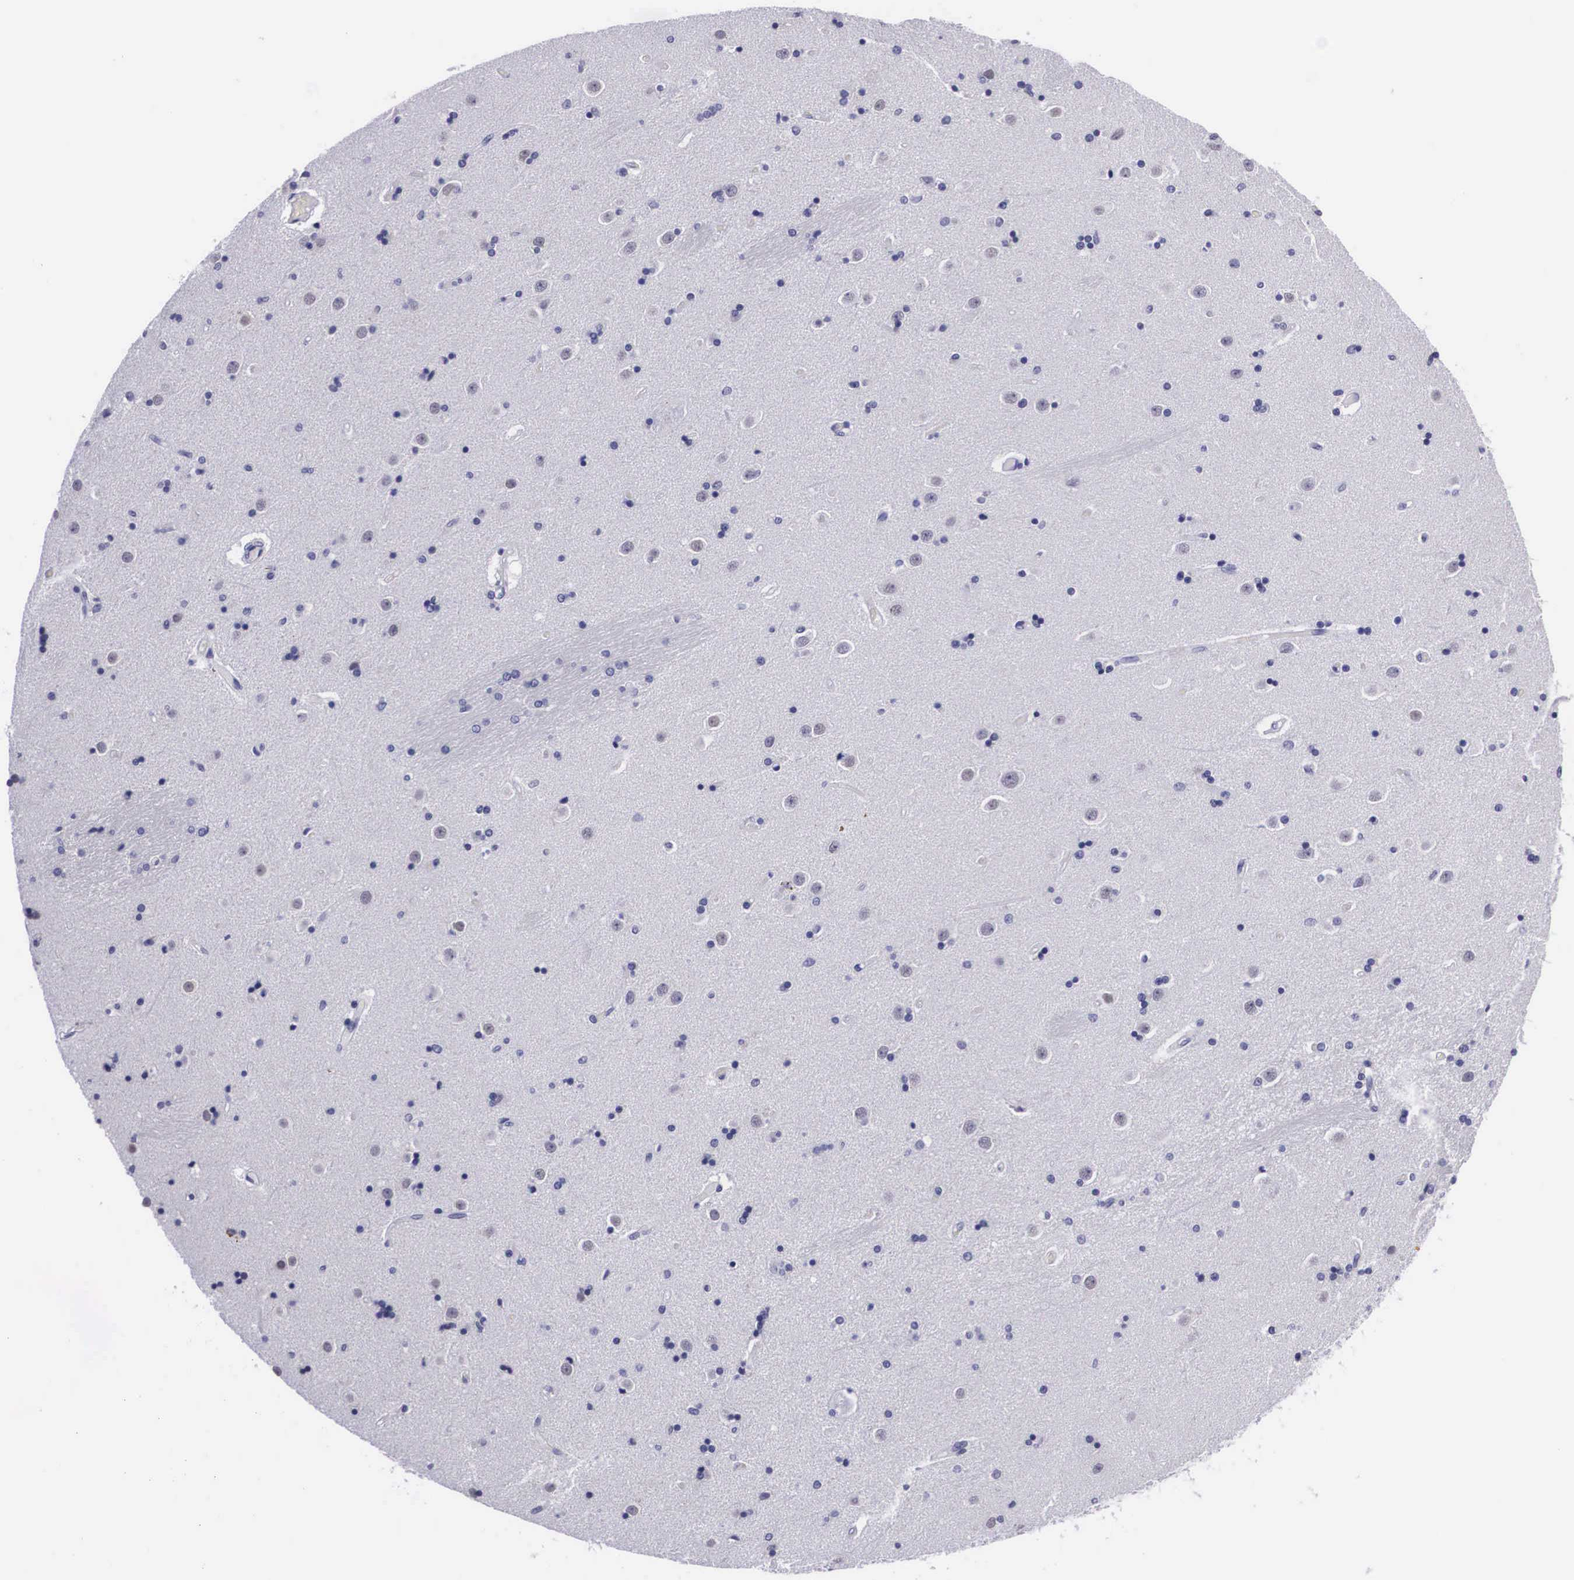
{"staining": {"intensity": "negative", "quantity": "none", "location": "none"}, "tissue": "caudate", "cell_type": "Glial cells", "image_type": "normal", "snomed": [{"axis": "morphology", "description": "Normal tissue, NOS"}, {"axis": "topography", "description": "Lateral ventricle wall"}], "caption": "Image shows no protein positivity in glial cells of unremarkable caudate.", "gene": "C22orf31", "patient": {"sex": "female", "age": 54}}